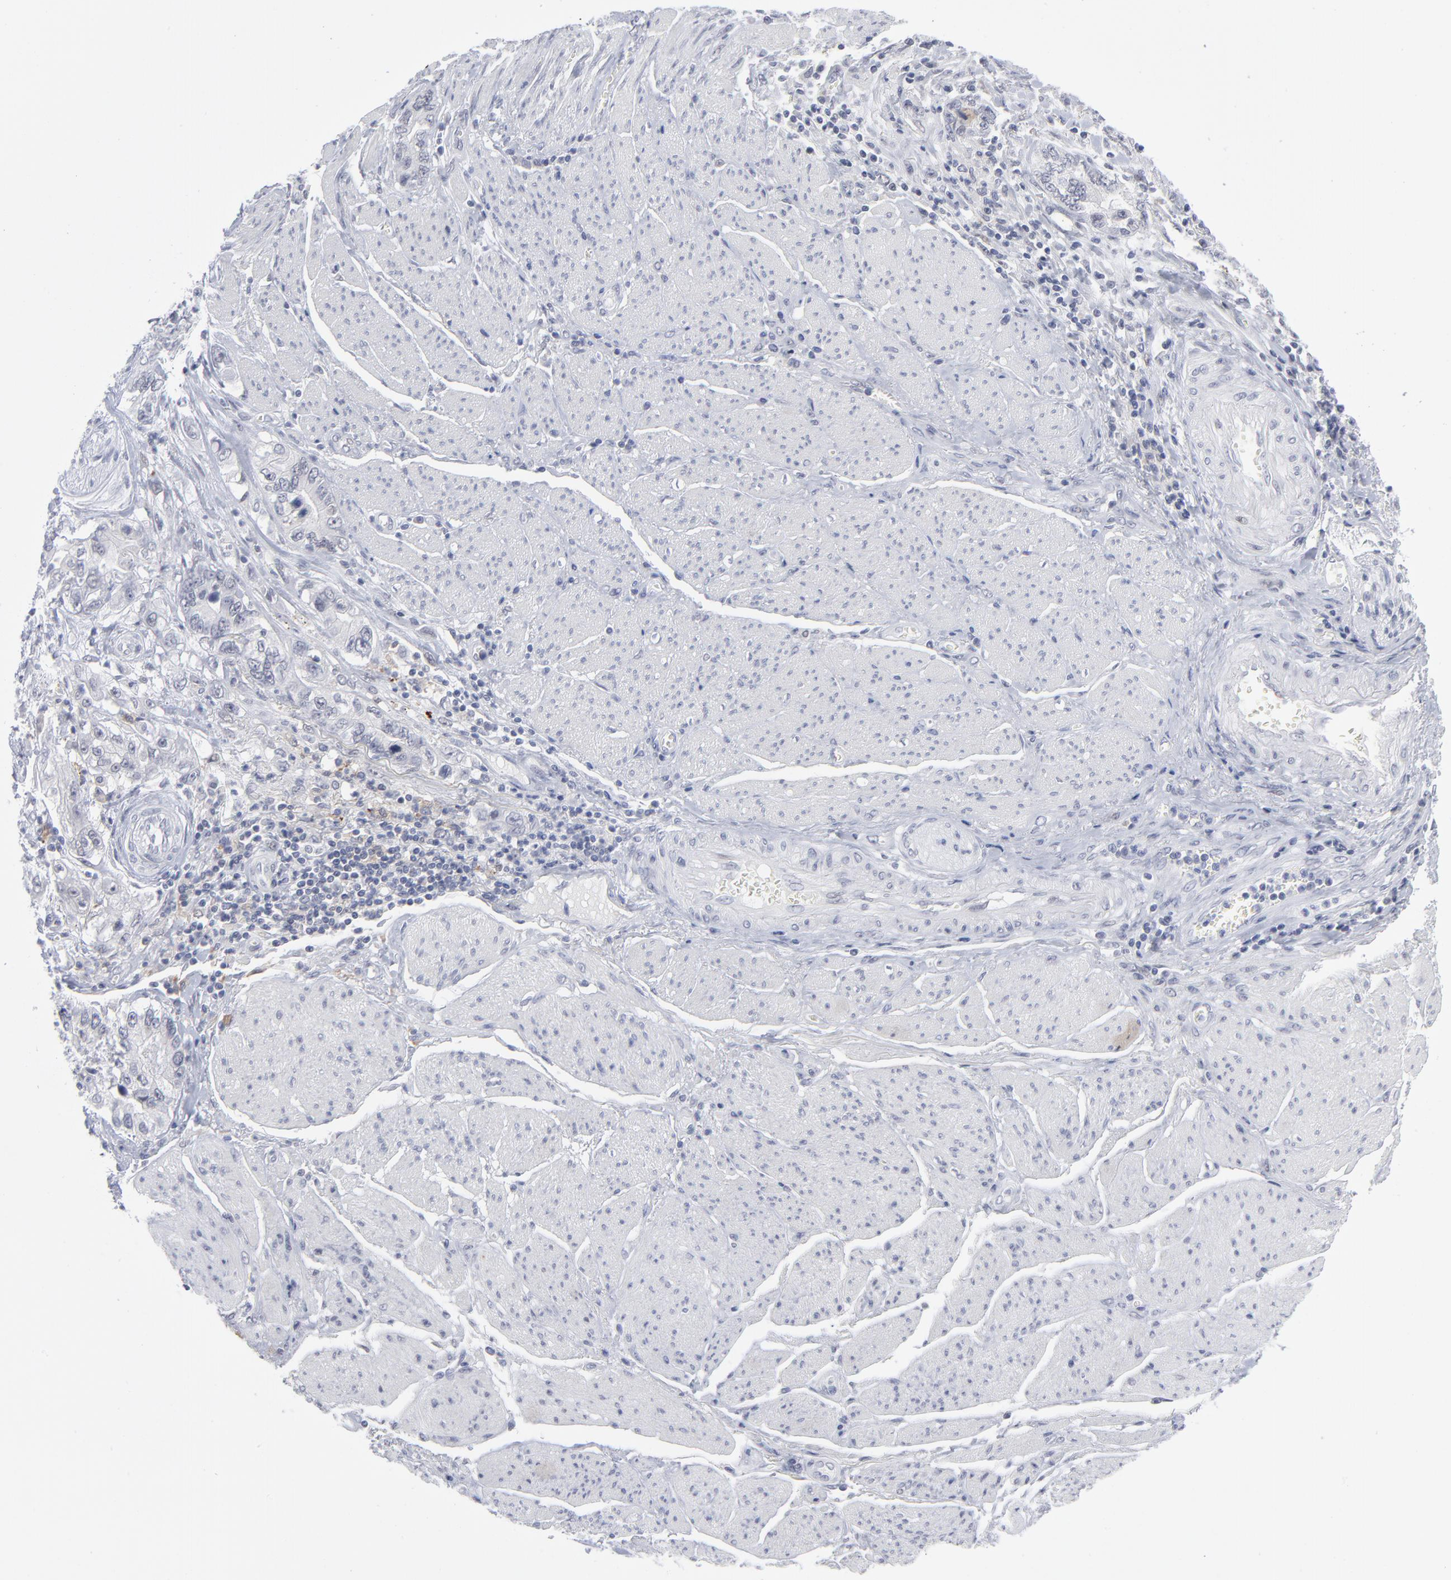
{"staining": {"intensity": "negative", "quantity": "none", "location": "none"}, "tissue": "stomach cancer", "cell_type": "Tumor cells", "image_type": "cancer", "snomed": [{"axis": "morphology", "description": "Adenocarcinoma, NOS"}, {"axis": "topography", "description": "Pancreas"}, {"axis": "topography", "description": "Stomach, upper"}], "caption": "IHC of human stomach adenocarcinoma displays no staining in tumor cells. Nuclei are stained in blue.", "gene": "CCR2", "patient": {"sex": "male", "age": 77}}